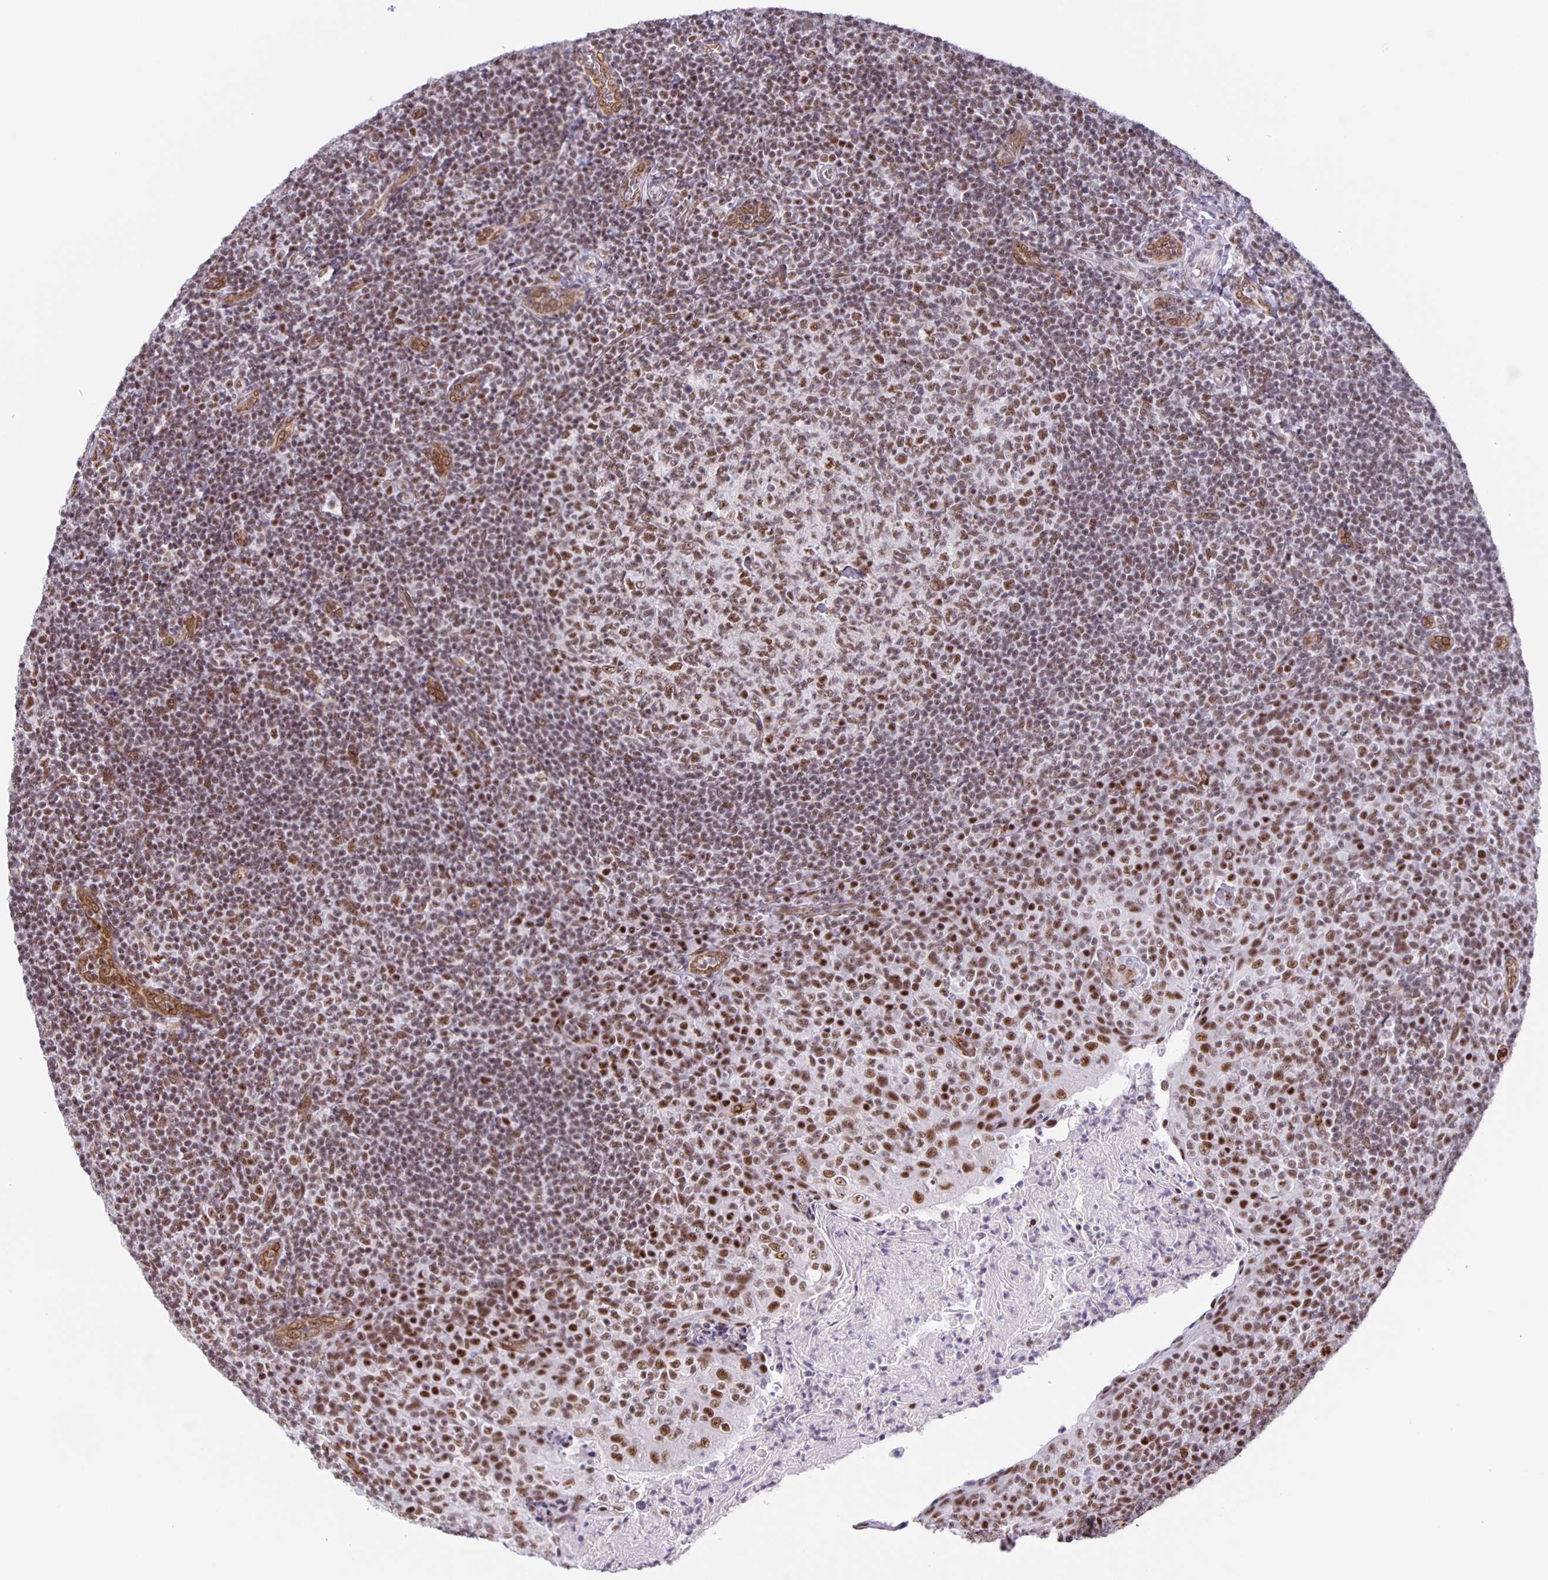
{"staining": {"intensity": "moderate", "quantity": ">75%", "location": "nuclear"}, "tissue": "tonsil", "cell_type": "Germinal center cells", "image_type": "normal", "snomed": [{"axis": "morphology", "description": "Normal tissue, NOS"}, {"axis": "topography", "description": "Tonsil"}], "caption": "This is a photomicrograph of IHC staining of normal tonsil, which shows moderate staining in the nuclear of germinal center cells.", "gene": "ZRANB2", "patient": {"sex": "female", "age": 10}}